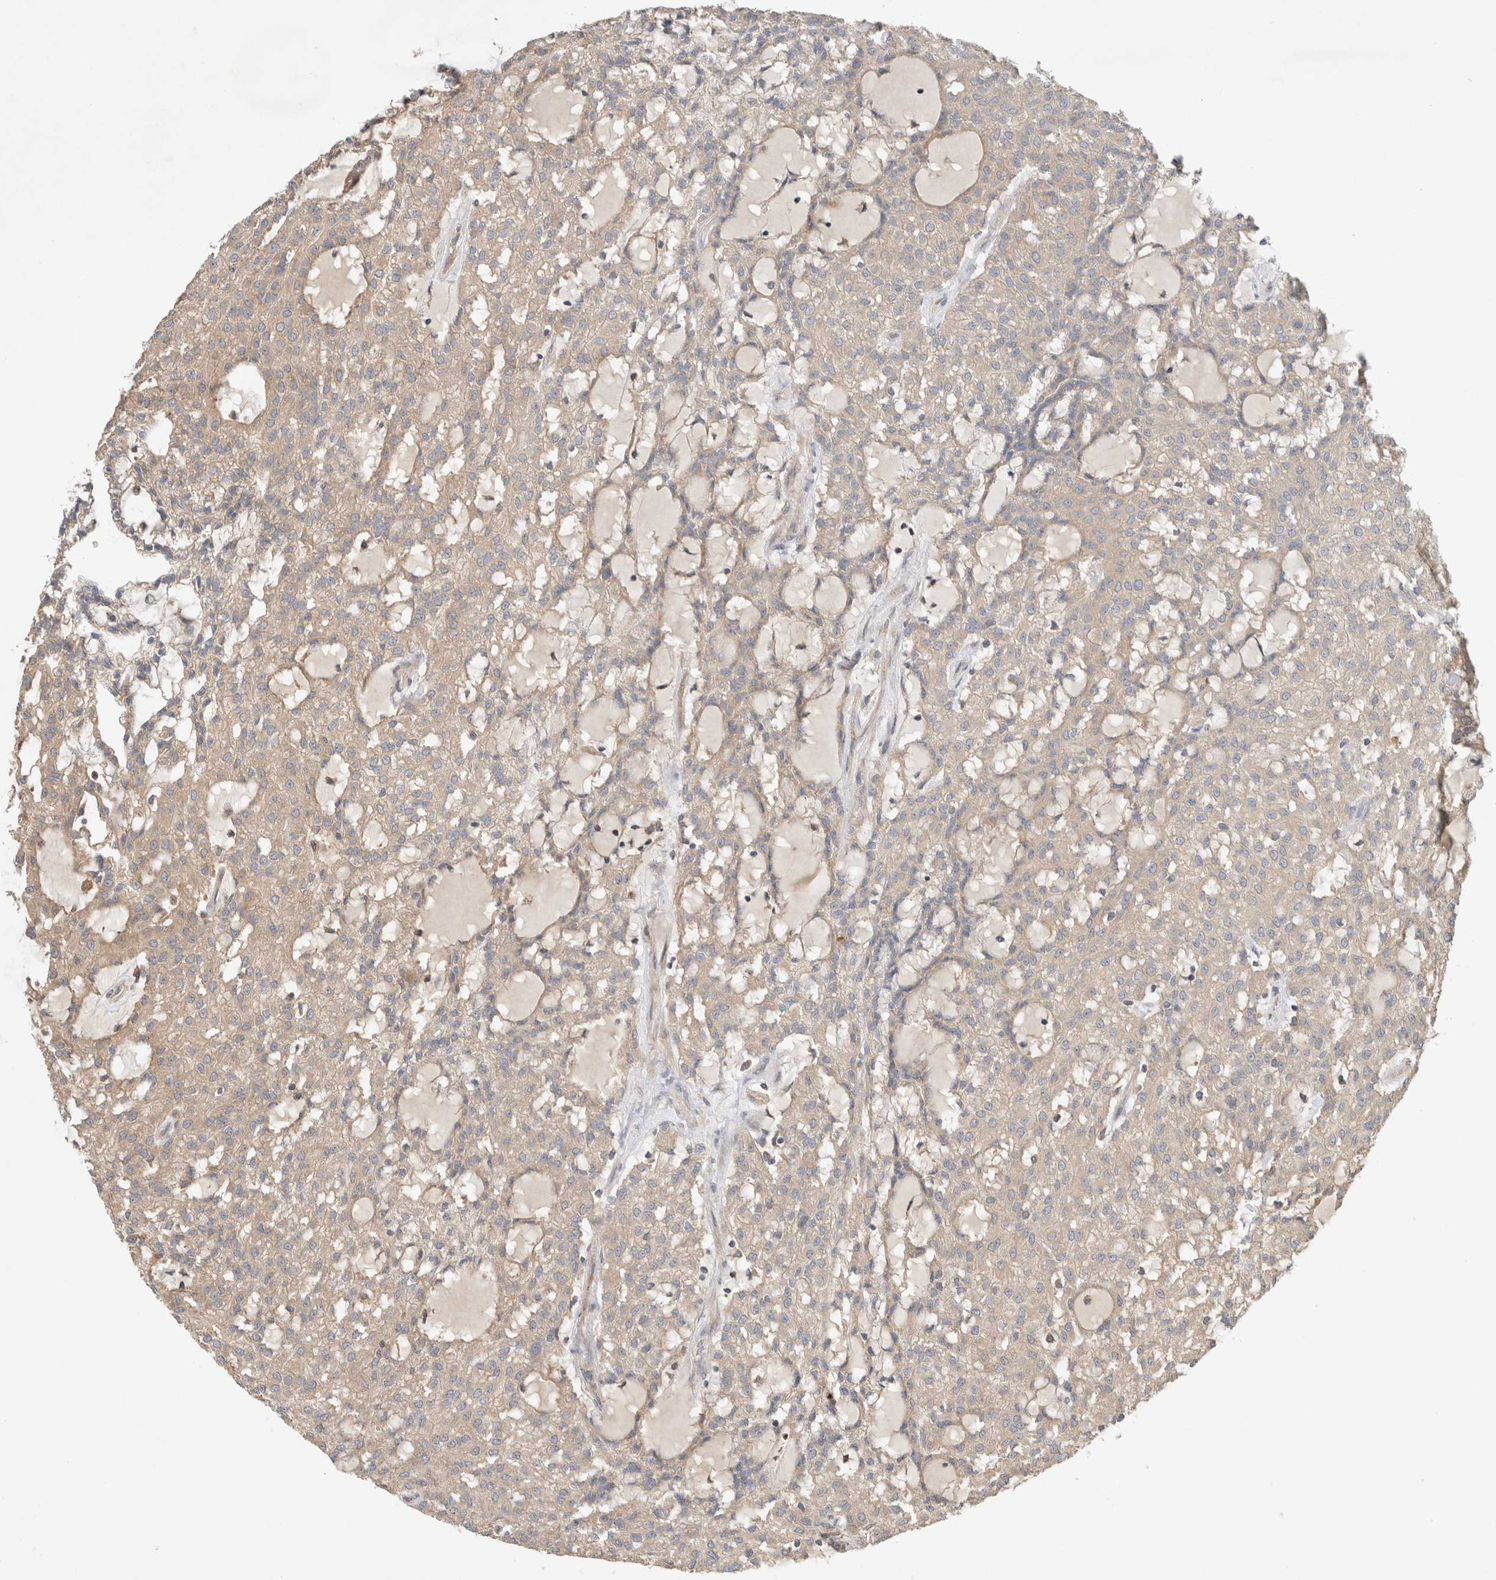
{"staining": {"intensity": "weak", "quantity": "25%-75%", "location": "cytoplasmic/membranous"}, "tissue": "renal cancer", "cell_type": "Tumor cells", "image_type": "cancer", "snomed": [{"axis": "morphology", "description": "Adenocarcinoma, NOS"}, {"axis": "topography", "description": "Kidney"}], "caption": "IHC (DAB (3,3'-diaminobenzidine)) staining of renal cancer demonstrates weak cytoplasmic/membranous protein positivity in approximately 25%-75% of tumor cells. Immunohistochemistry (ihc) stains the protein in brown and the nuclei are stained blue.", "gene": "ARMC9", "patient": {"sex": "male", "age": 63}}